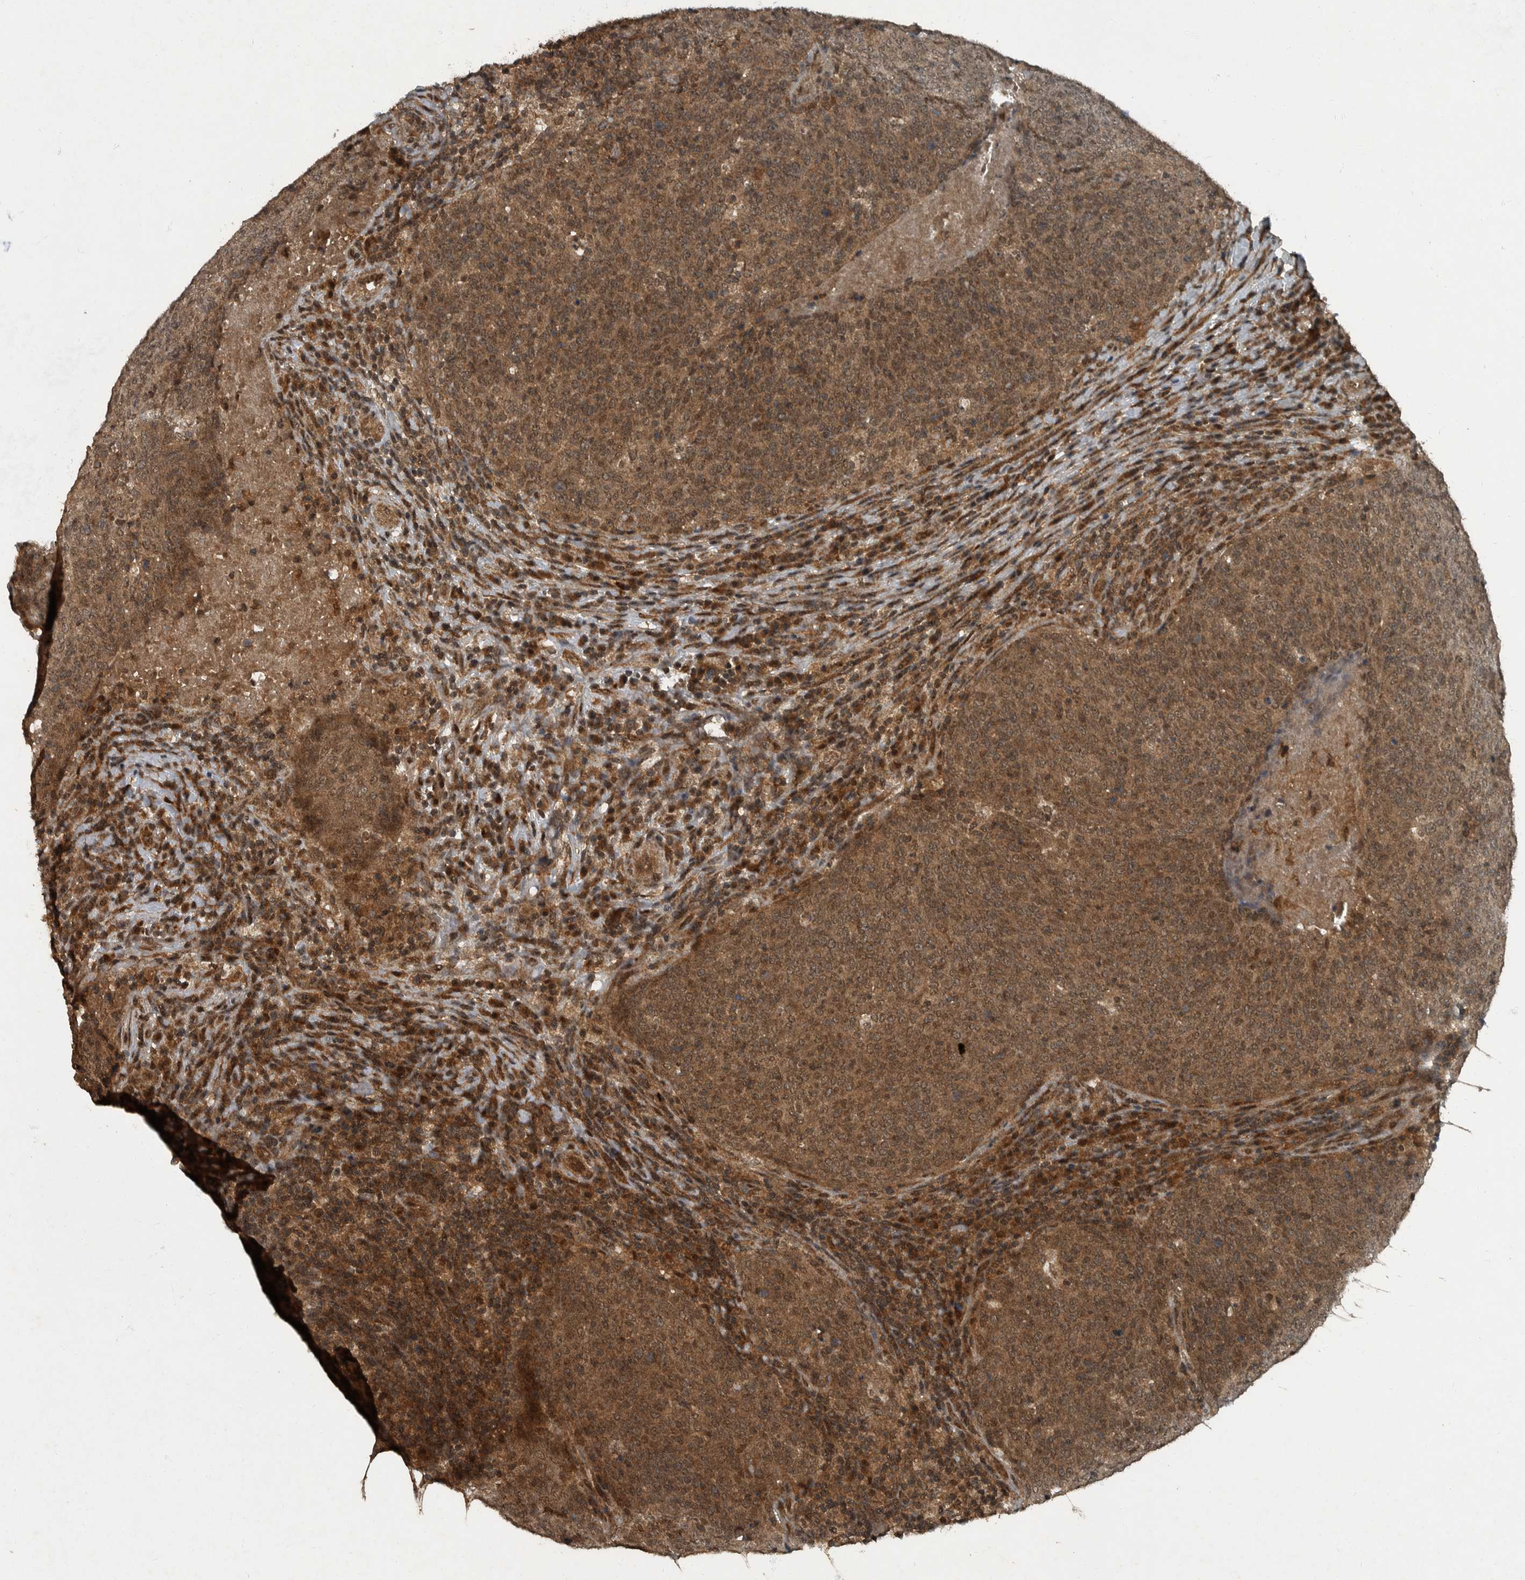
{"staining": {"intensity": "moderate", "quantity": ">75%", "location": "cytoplasmic/membranous,nuclear"}, "tissue": "head and neck cancer", "cell_type": "Tumor cells", "image_type": "cancer", "snomed": [{"axis": "morphology", "description": "Squamous cell carcinoma, NOS"}, {"axis": "morphology", "description": "Squamous cell carcinoma, metastatic, NOS"}, {"axis": "topography", "description": "Lymph node"}, {"axis": "topography", "description": "Head-Neck"}], "caption": "Immunohistochemical staining of head and neck cancer (metastatic squamous cell carcinoma) demonstrates medium levels of moderate cytoplasmic/membranous and nuclear protein expression in approximately >75% of tumor cells. The protein is stained brown, and the nuclei are stained in blue (DAB IHC with brightfield microscopy, high magnification).", "gene": "FOXO1", "patient": {"sex": "male", "age": 62}}